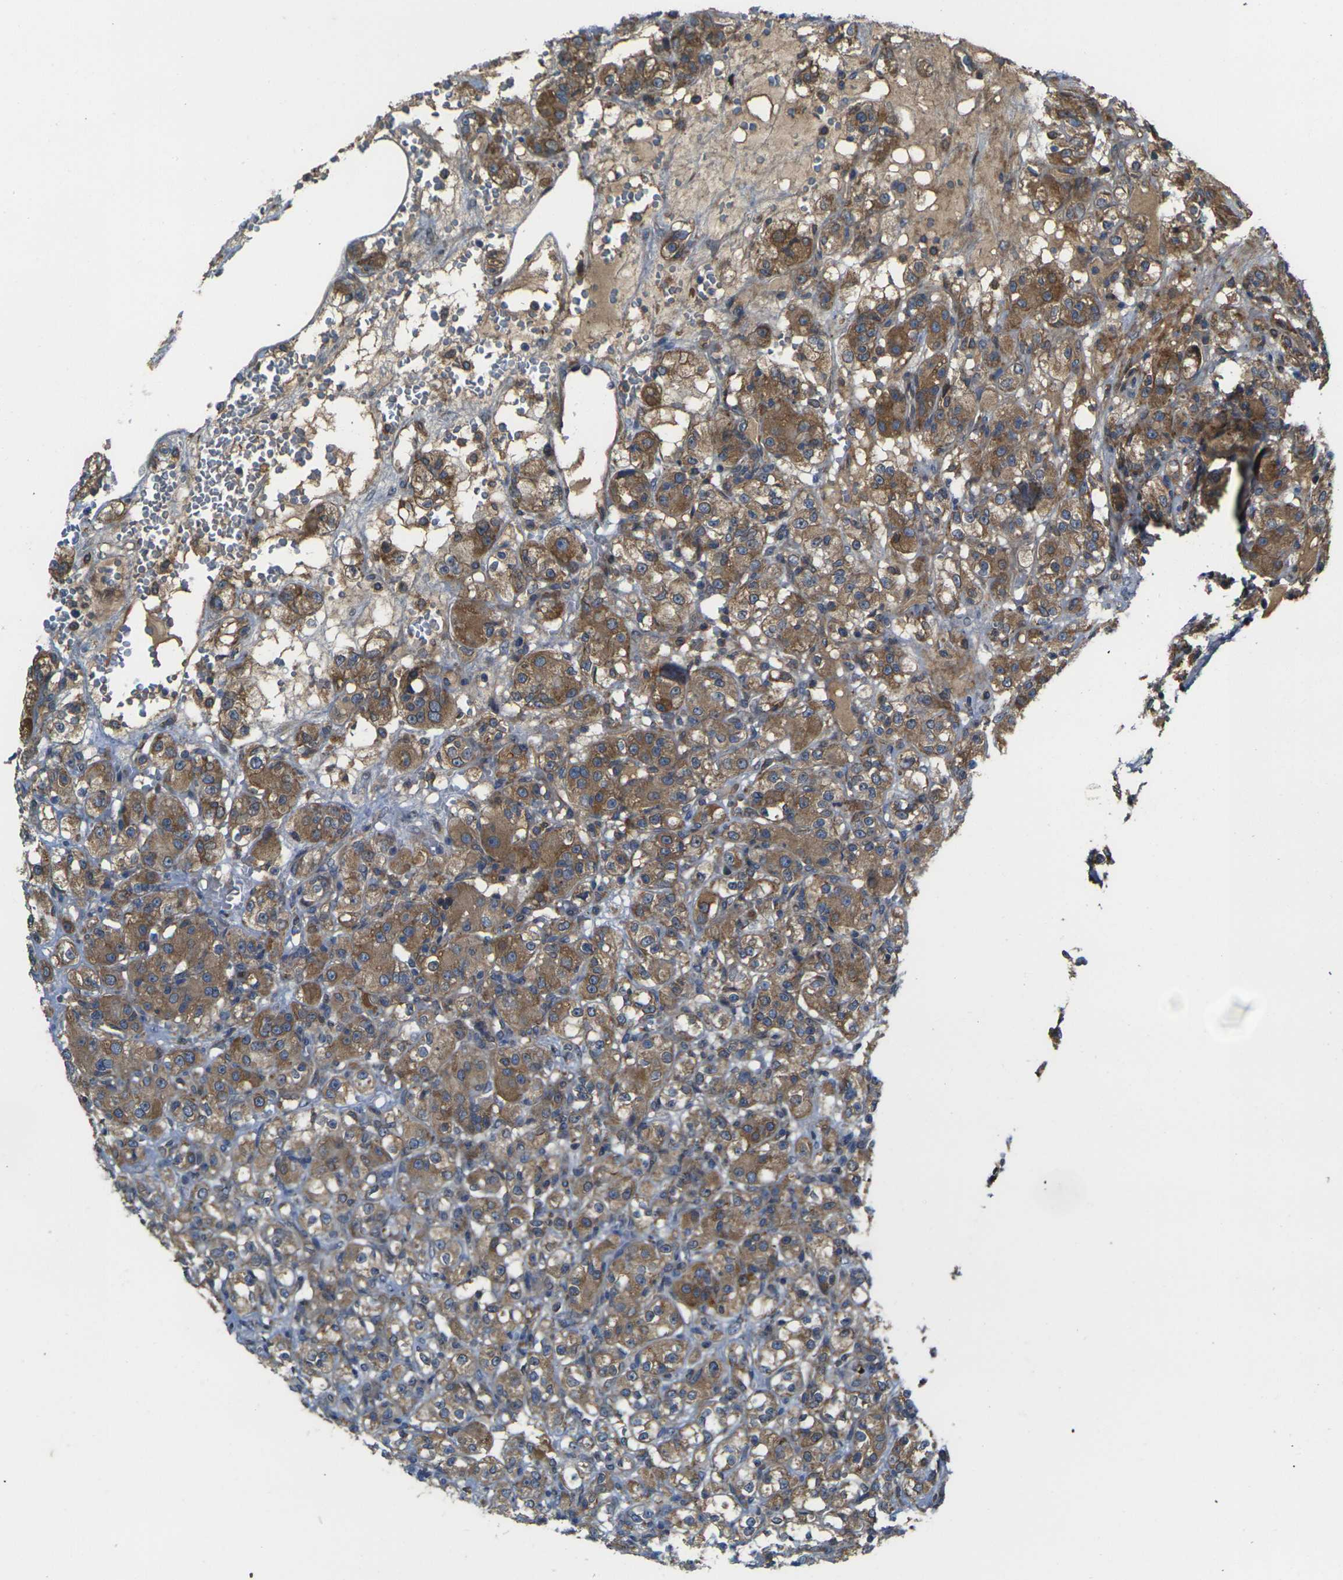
{"staining": {"intensity": "moderate", "quantity": ">75%", "location": "cytoplasmic/membranous"}, "tissue": "renal cancer", "cell_type": "Tumor cells", "image_type": "cancer", "snomed": [{"axis": "morphology", "description": "Normal tissue, NOS"}, {"axis": "morphology", "description": "Adenocarcinoma, NOS"}, {"axis": "topography", "description": "Kidney"}], "caption": "A brown stain shows moderate cytoplasmic/membranous expression of a protein in renal adenocarcinoma tumor cells. (DAB (3,3'-diaminobenzidine) = brown stain, brightfield microscopy at high magnification).", "gene": "FZD1", "patient": {"sex": "male", "age": 61}}